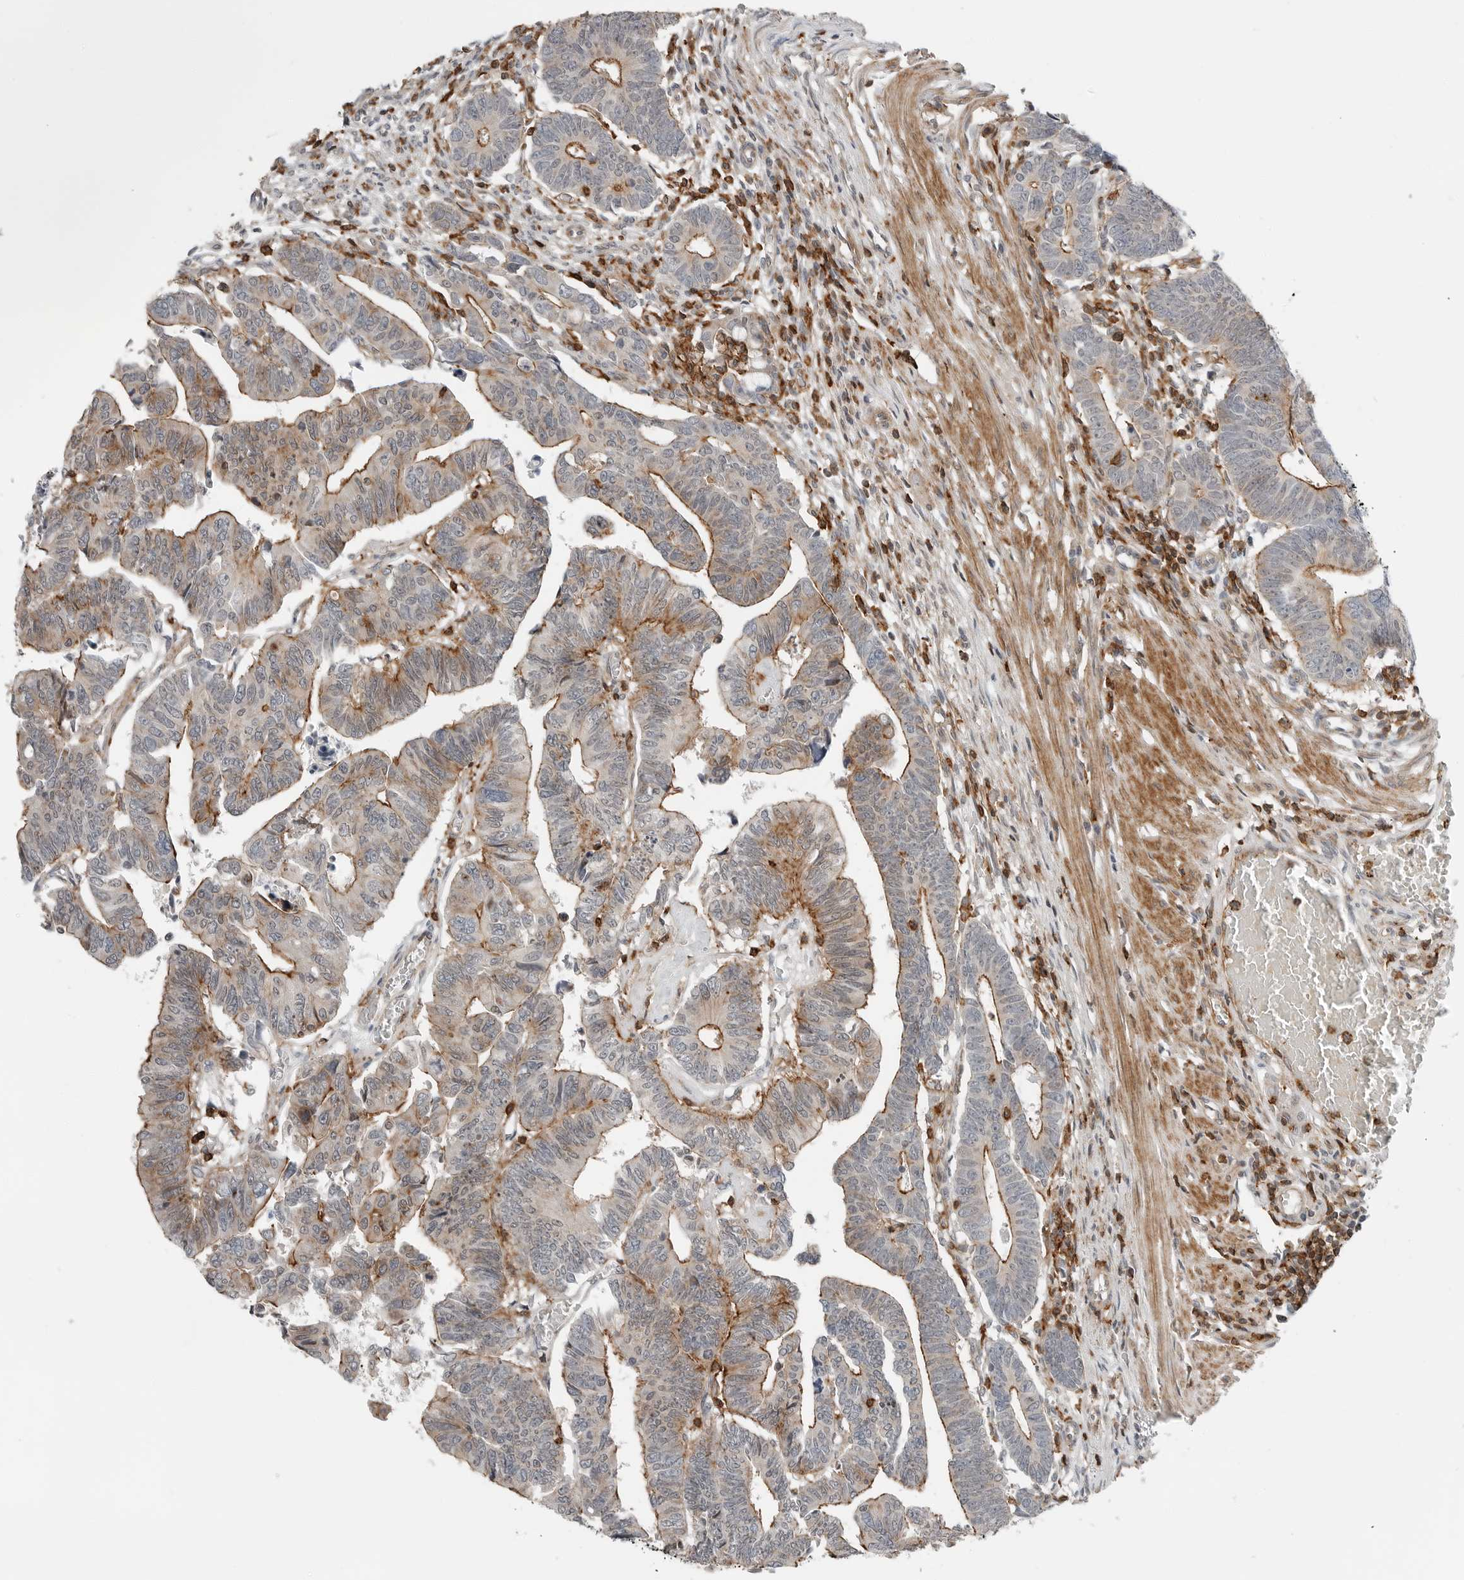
{"staining": {"intensity": "moderate", "quantity": ">75%", "location": "cytoplasmic/membranous"}, "tissue": "colorectal cancer", "cell_type": "Tumor cells", "image_type": "cancer", "snomed": [{"axis": "morphology", "description": "Adenocarcinoma, NOS"}, {"axis": "topography", "description": "Rectum"}], "caption": "Protein staining of colorectal adenocarcinoma tissue displays moderate cytoplasmic/membranous expression in about >75% of tumor cells. The staining is performed using DAB brown chromogen to label protein expression. The nuclei are counter-stained blue using hematoxylin.", "gene": "LEFTY2", "patient": {"sex": "female", "age": 65}}